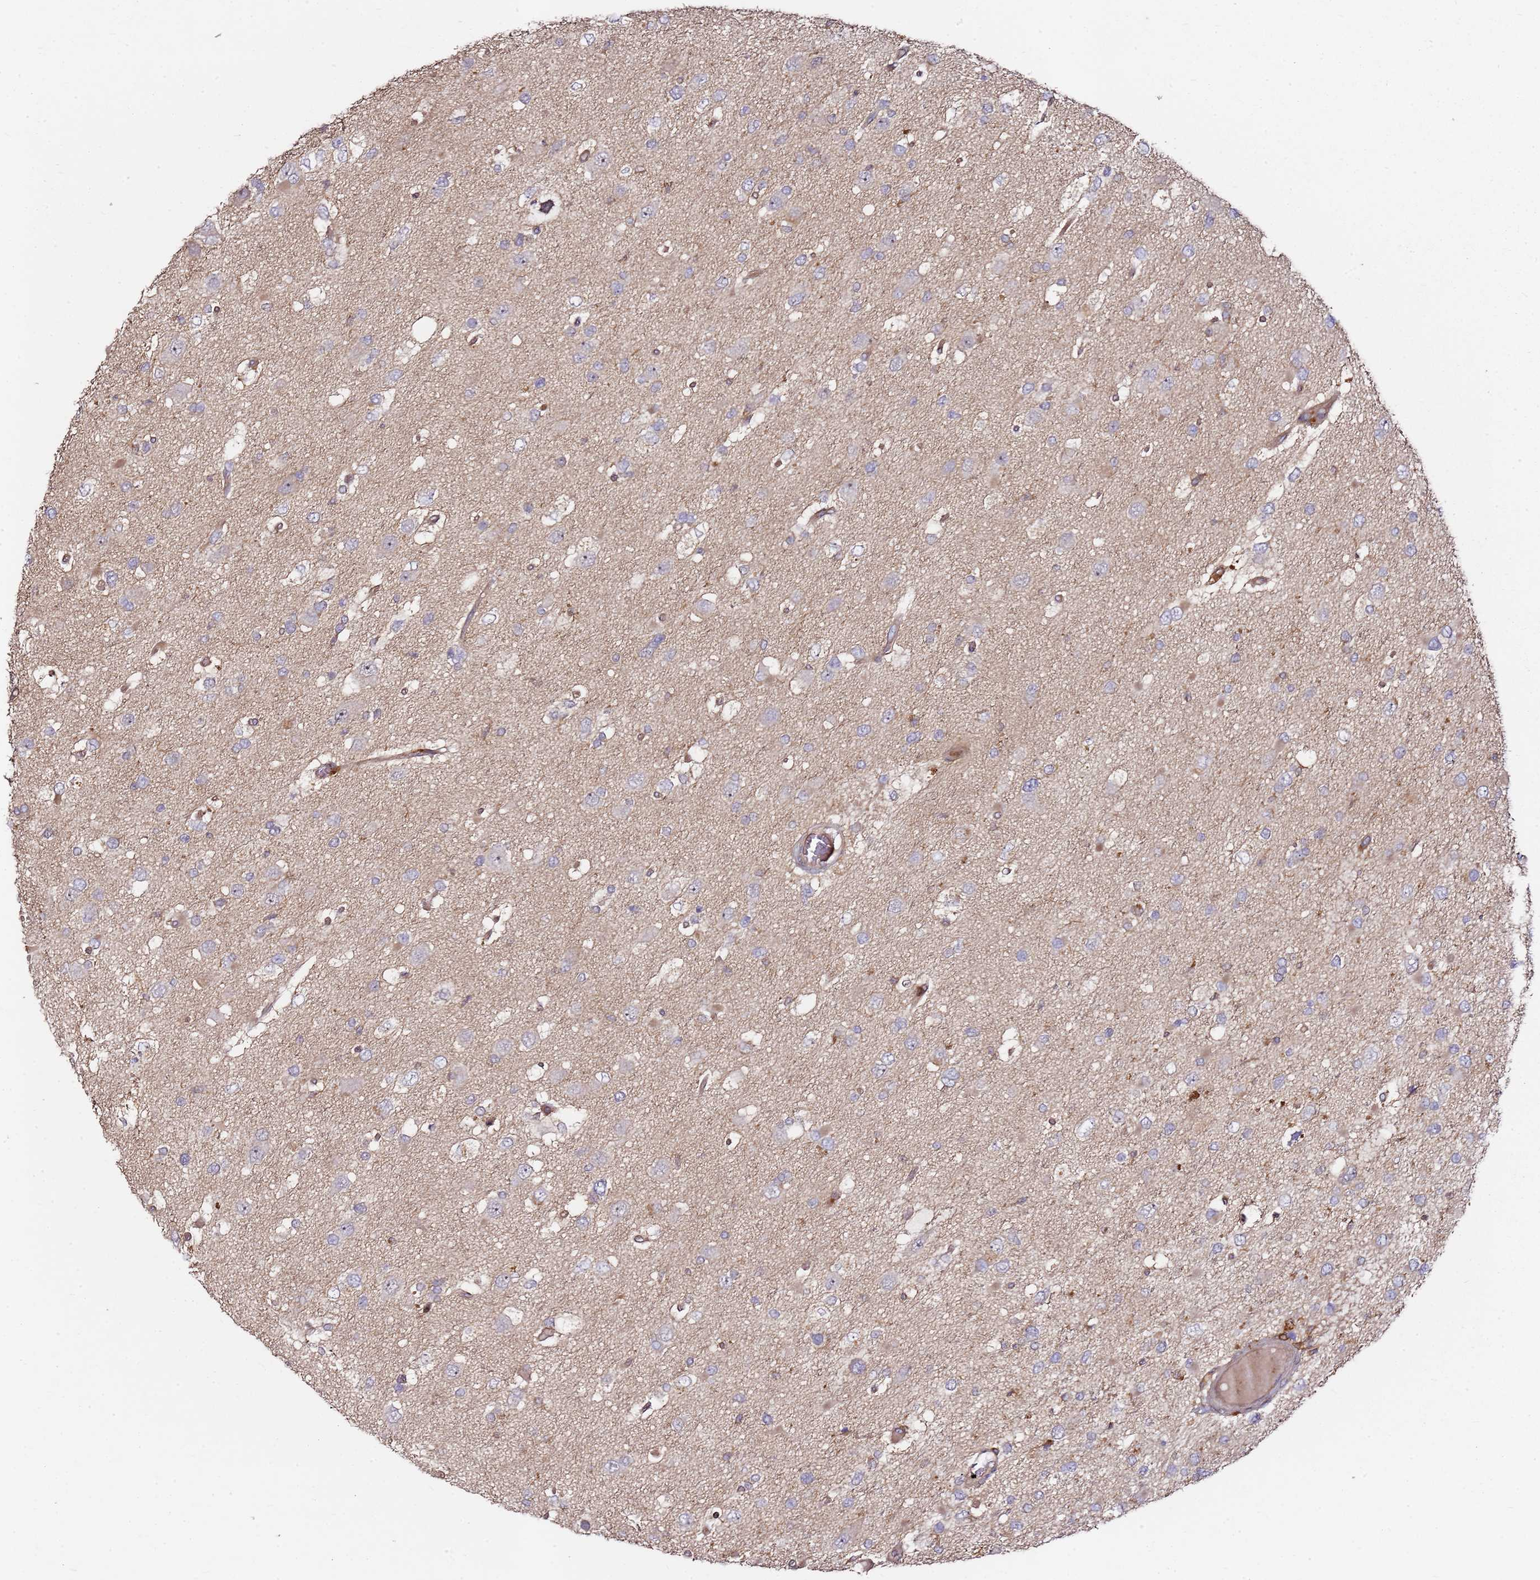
{"staining": {"intensity": "negative", "quantity": "none", "location": "none"}, "tissue": "glioma", "cell_type": "Tumor cells", "image_type": "cancer", "snomed": [{"axis": "morphology", "description": "Glioma, malignant, High grade"}, {"axis": "topography", "description": "Brain"}], "caption": "Immunohistochemical staining of malignant high-grade glioma demonstrates no significant staining in tumor cells. (Brightfield microscopy of DAB immunohistochemistry (IHC) at high magnification).", "gene": "PRMT7", "patient": {"sex": "male", "age": 53}}